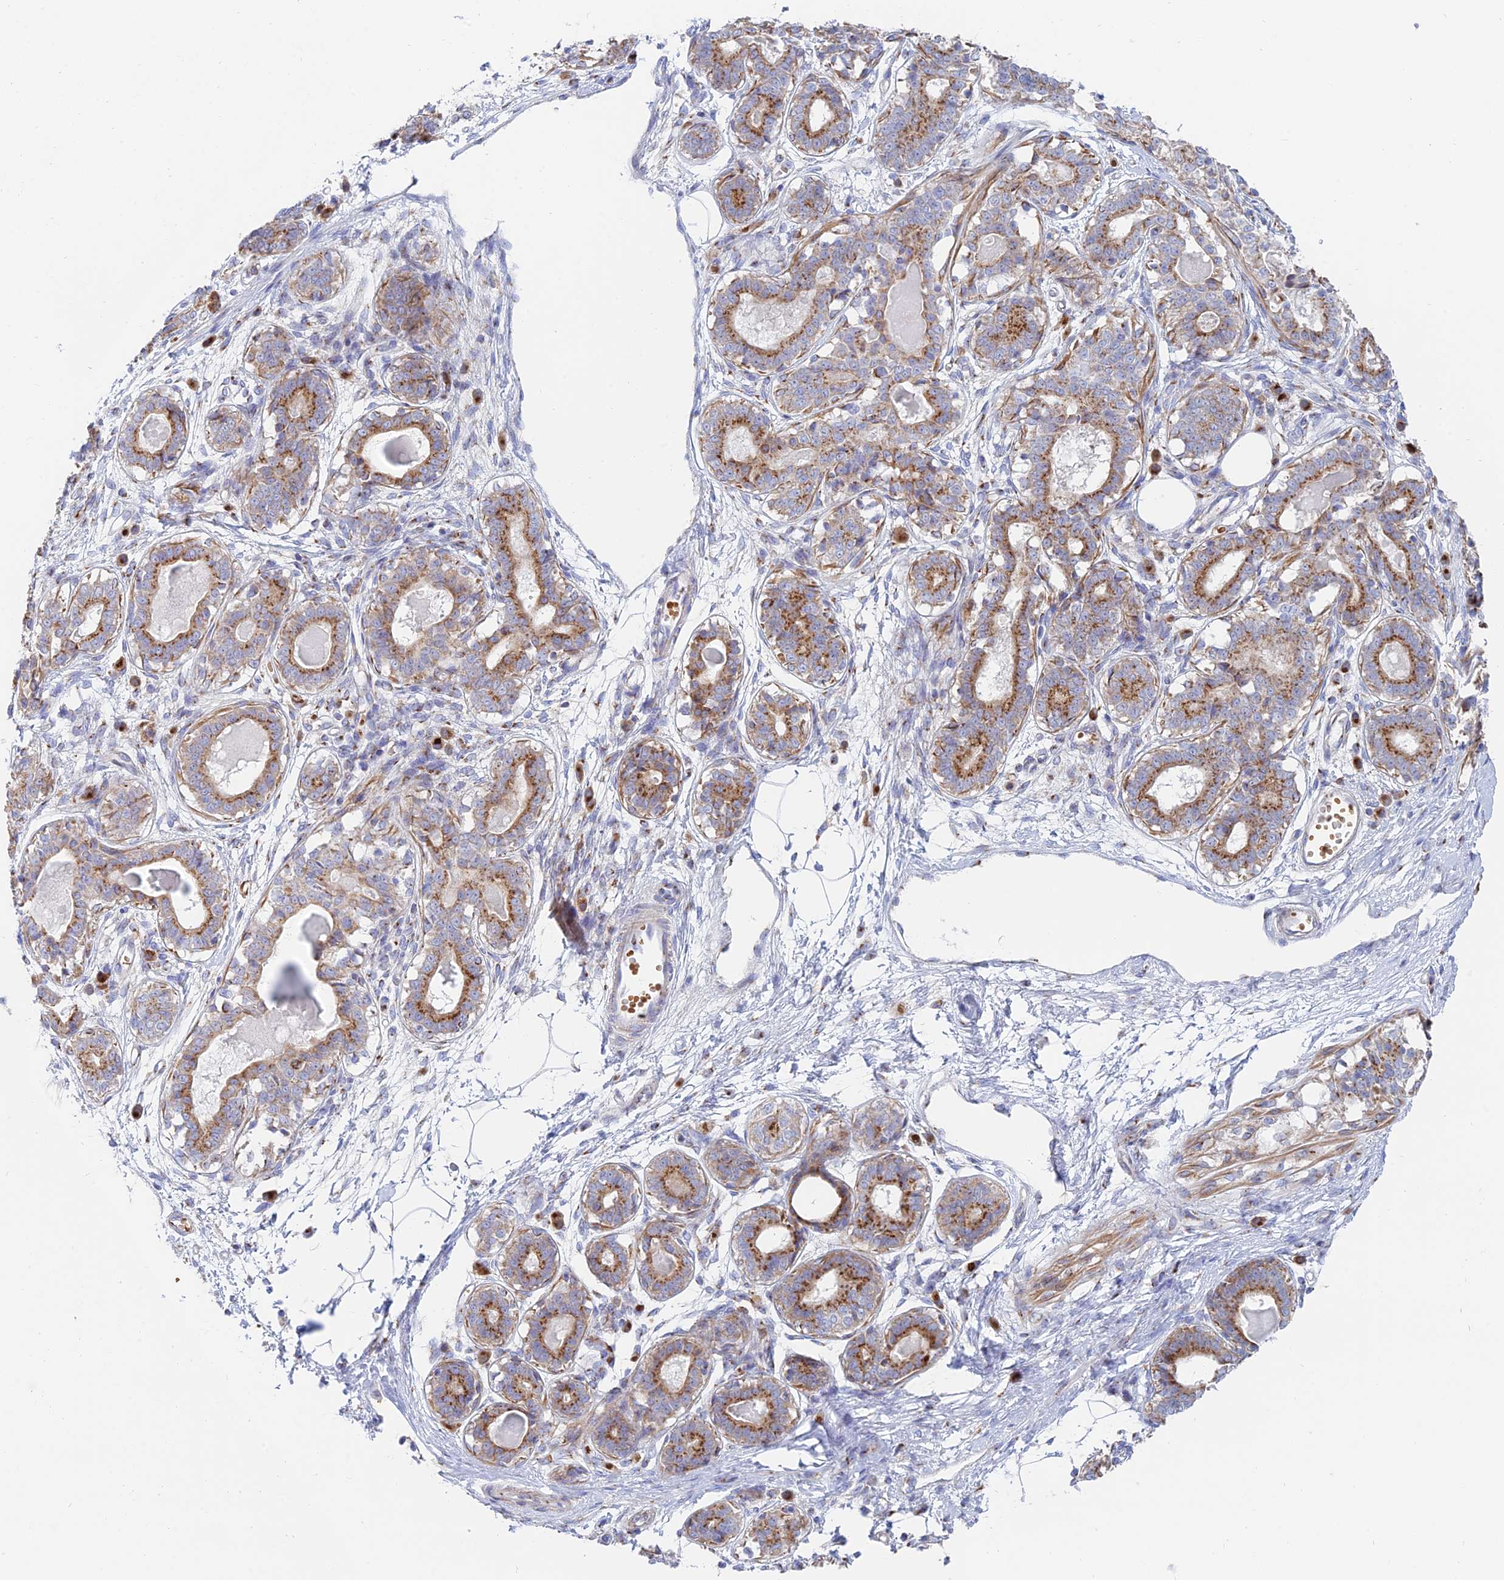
{"staining": {"intensity": "negative", "quantity": "none", "location": "none"}, "tissue": "breast", "cell_type": "Adipocytes", "image_type": "normal", "snomed": [{"axis": "morphology", "description": "Normal tissue, NOS"}, {"axis": "topography", "description": "Breast"}], "caption": "A histopathology image of human breast is negative for staining in adipocytes. The staining is performed using DAB brown chromogen with nuclei counter-stained in using hematoxylin.", "gene": "ENSG00000267561", "patient": {"sex": "female", "age": 45}}